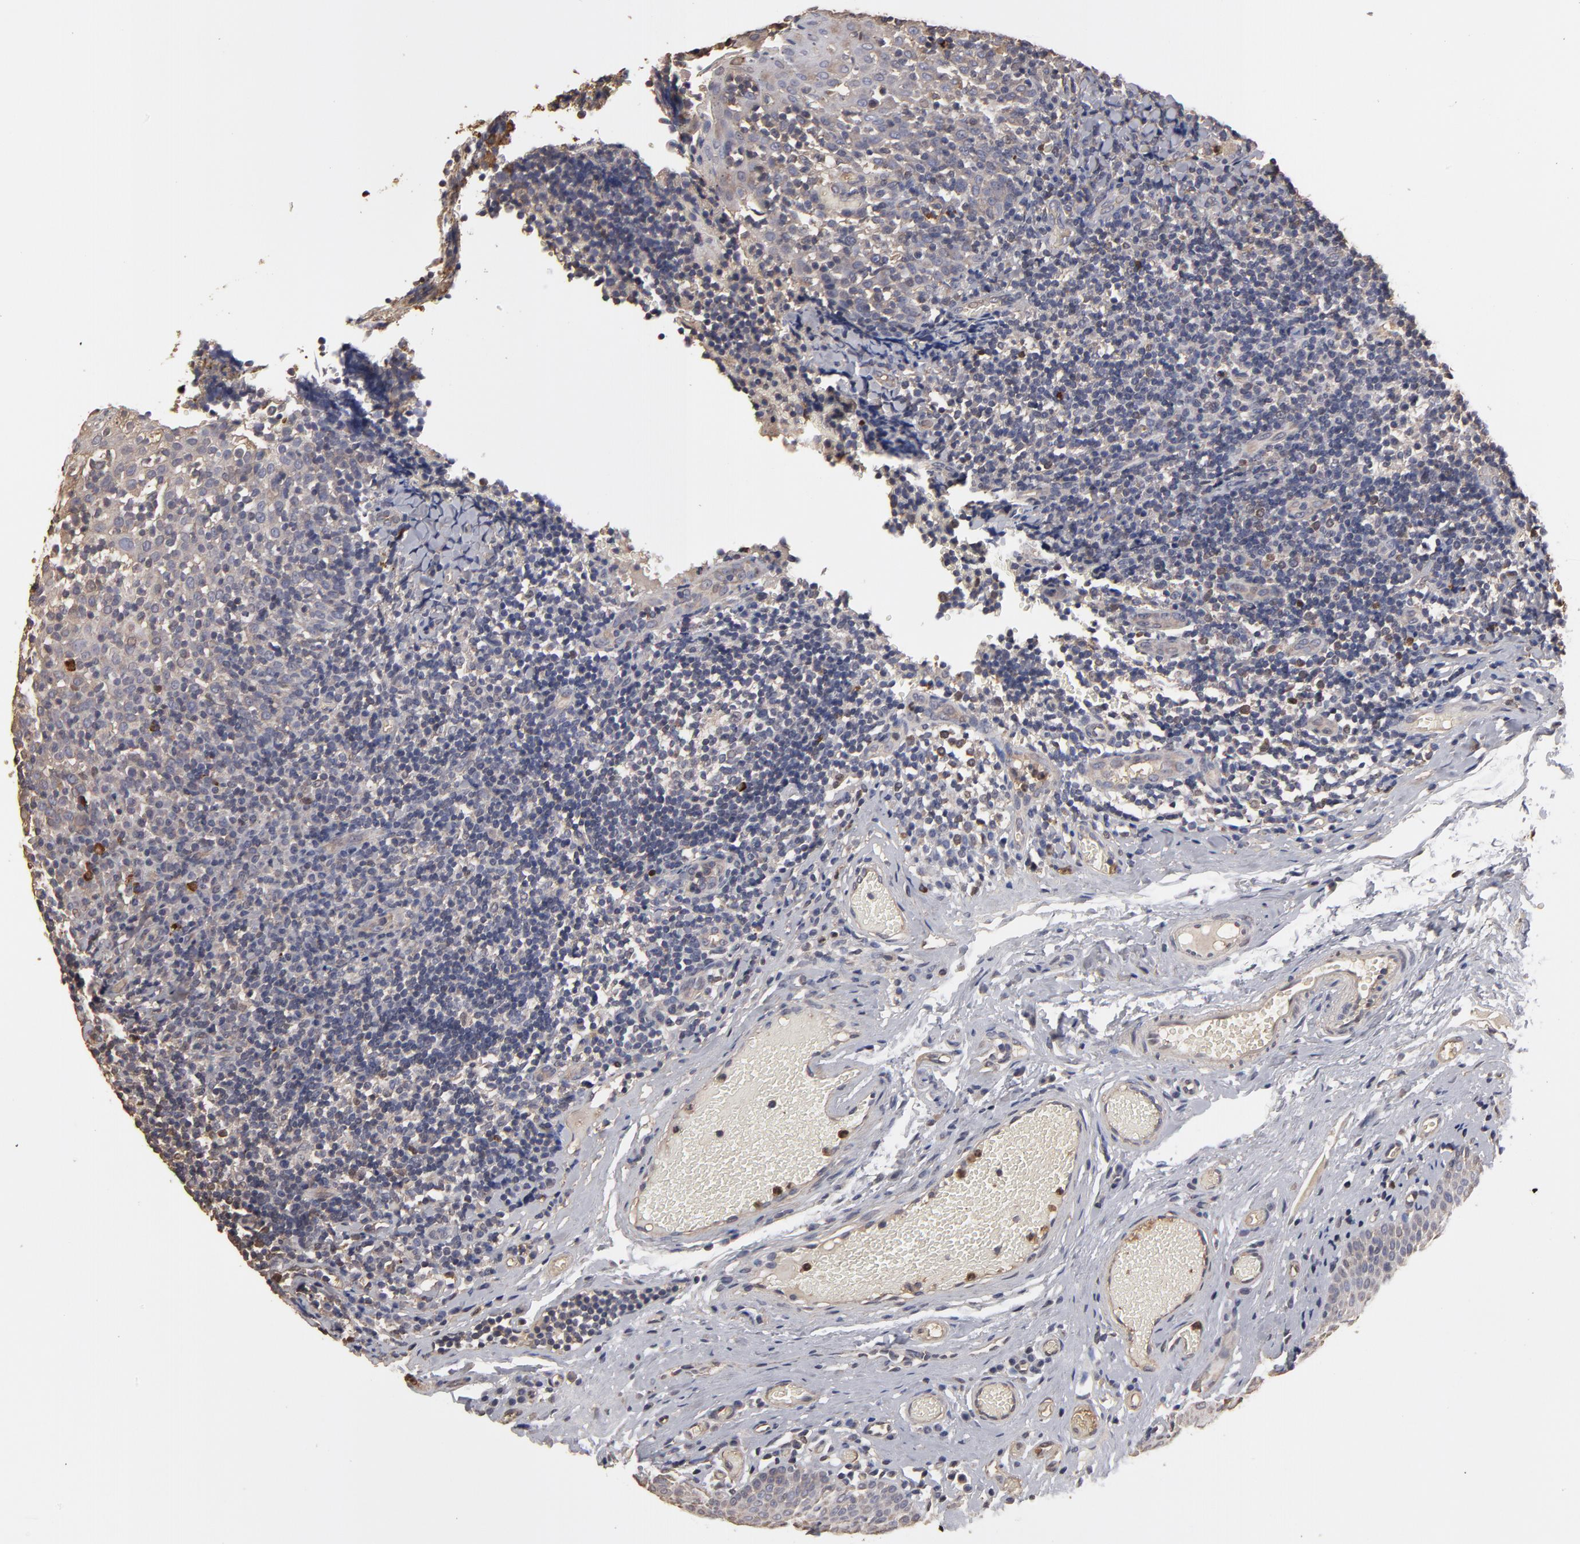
{"staining": {"intensity": "negative", "quantity": "none", "location": "none"}, "tissue": "tonsil", "cell_type": "Germinal center cells", "image_type": "normal", "snomed": [{"axis": "morphology", "description": "Normal tissue, NOS"}, {"axis": "topography", "description": "Tonsil"}], "caption": "A high-resolution photomicrograph shows immunohistochemistry (IHC) staining of benign tonsil, which exhibits no significant staining in germinal center cells.", "gene": "RO60", "patient": {"sex": "female", "age": 34}}